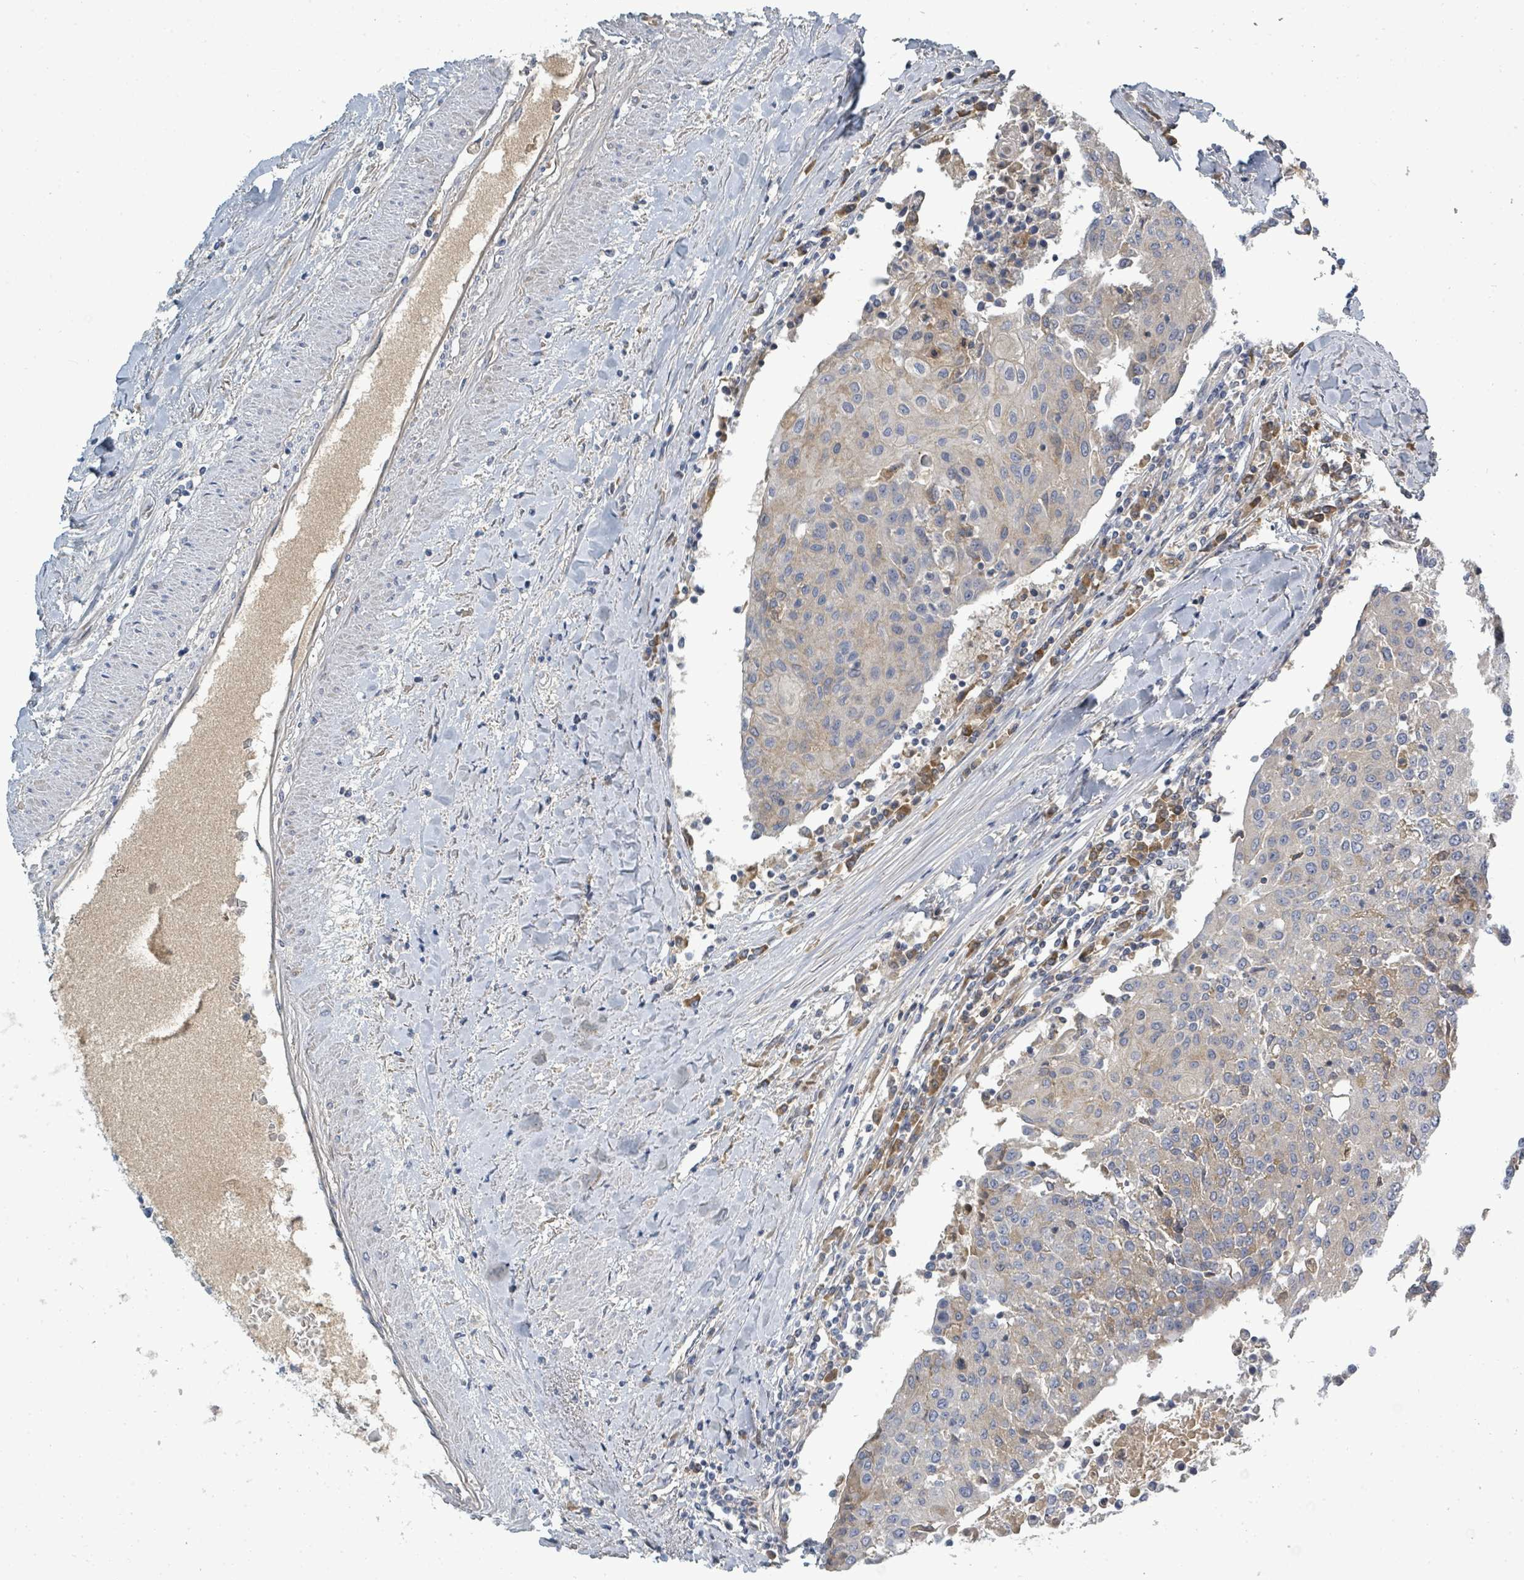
{"staining": {"intensity": "weak", "quantity": "<25%", "location": "cytoplasmic/membranous"}, "tissue": "urothelial cancer", "cell_type": "Tumor cells", "image_type": "cancer", "snomed": [{"axis": "morphology", "description": "Urothelial carcinoma, High grade"}, {"axis": "topography", "description": "Urinary bladder"}], "caption": "Urothelial cancer stained for a protein using IHC exhibits no staining tumor cells.", "gene": "SLC25A23", "patient": {"sex": "female", "age": 85}}